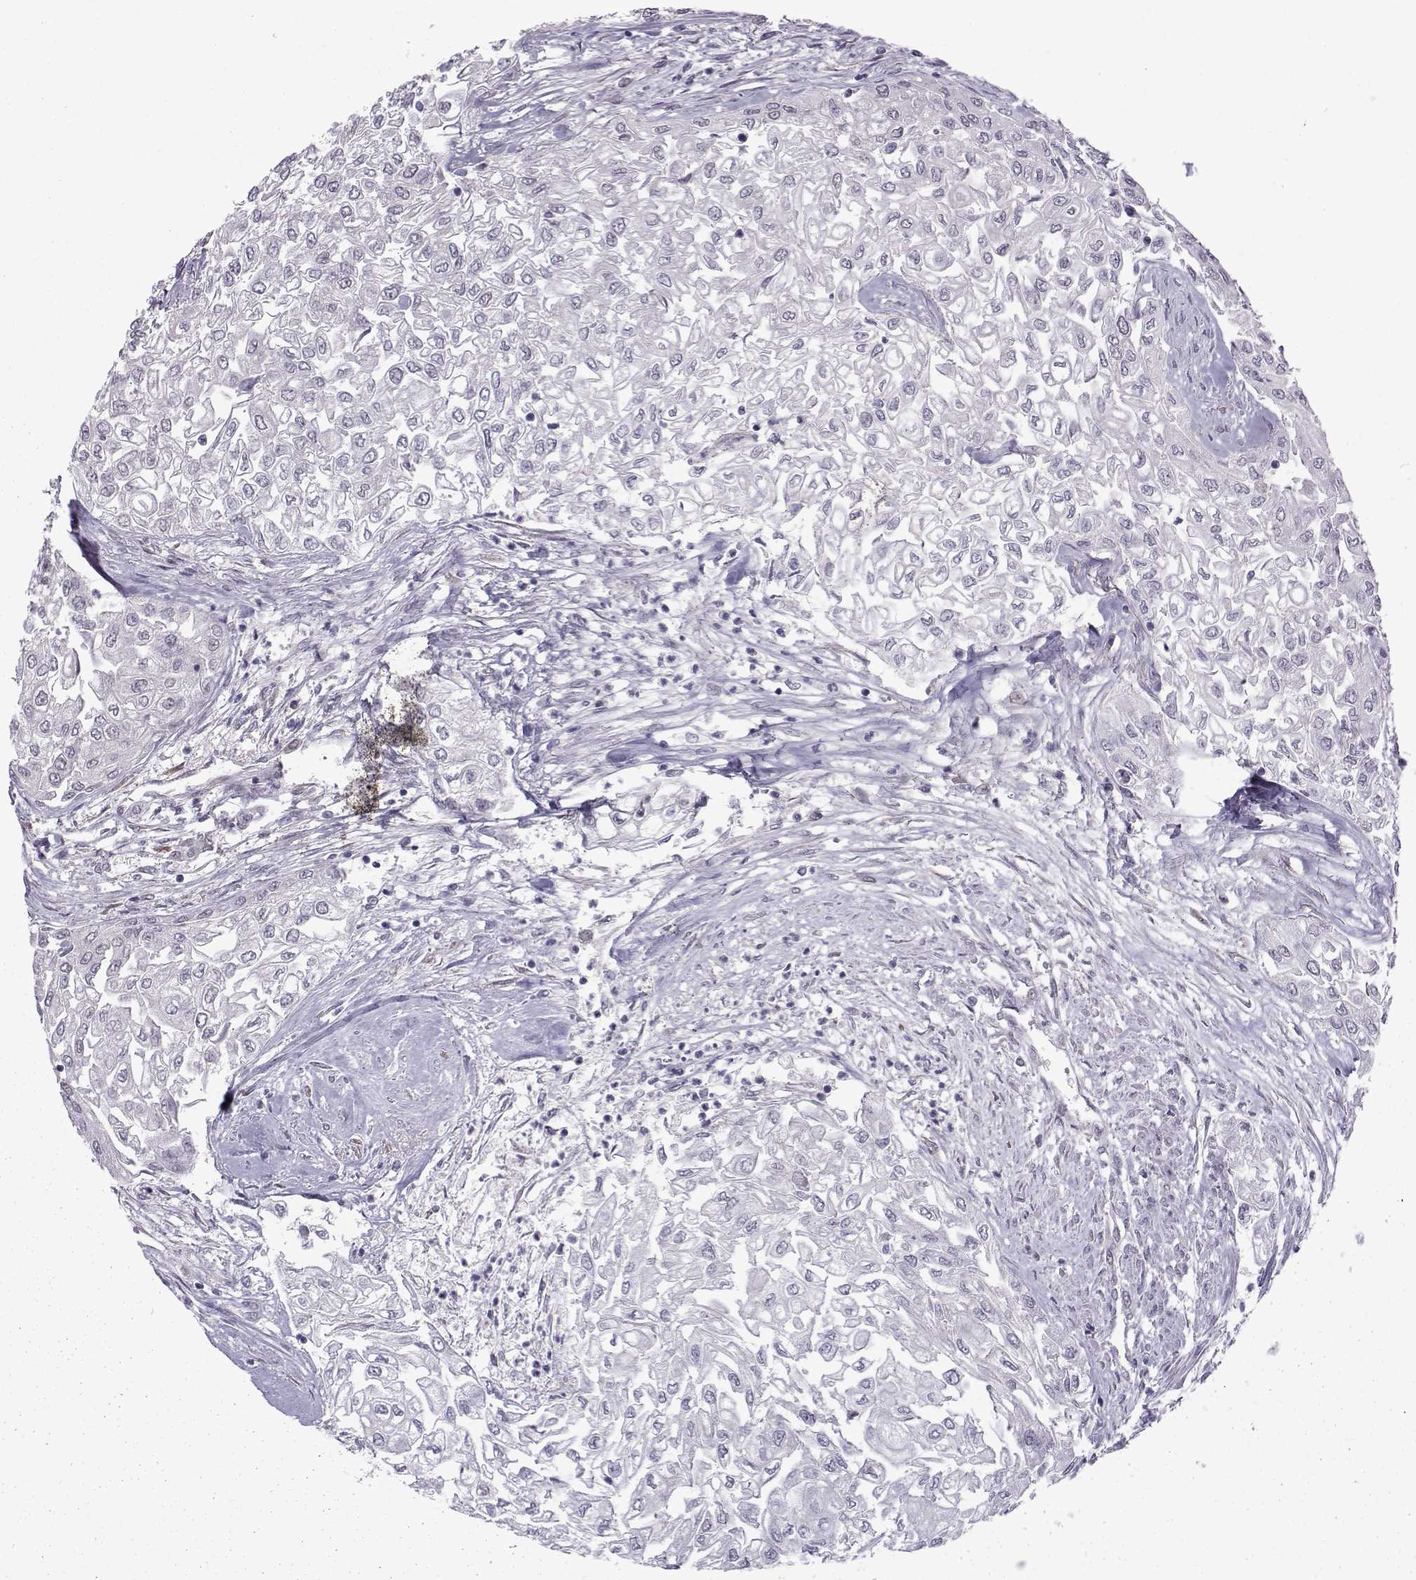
{"staining": {"intensity": "negative", "quantity": "none", "location": "none"}, "tissue": "urothelial cancer", "cell_type": "Tumor cells", "image_type": "cancer", "snomed": [{"axis": "morphology", "description": "Urothelial carcinoma, High grade"}, {"axis": "topography", "description": "Urinary bladder"}], "caption": "High power microscopy micrograph of an immunohistochemistry photomicrograph of high-grade urothelial carcinoma, revealing no significant expression in tumor cells.", "gene": "CDK4", "patient": {"sex": "male", "age": 62}}